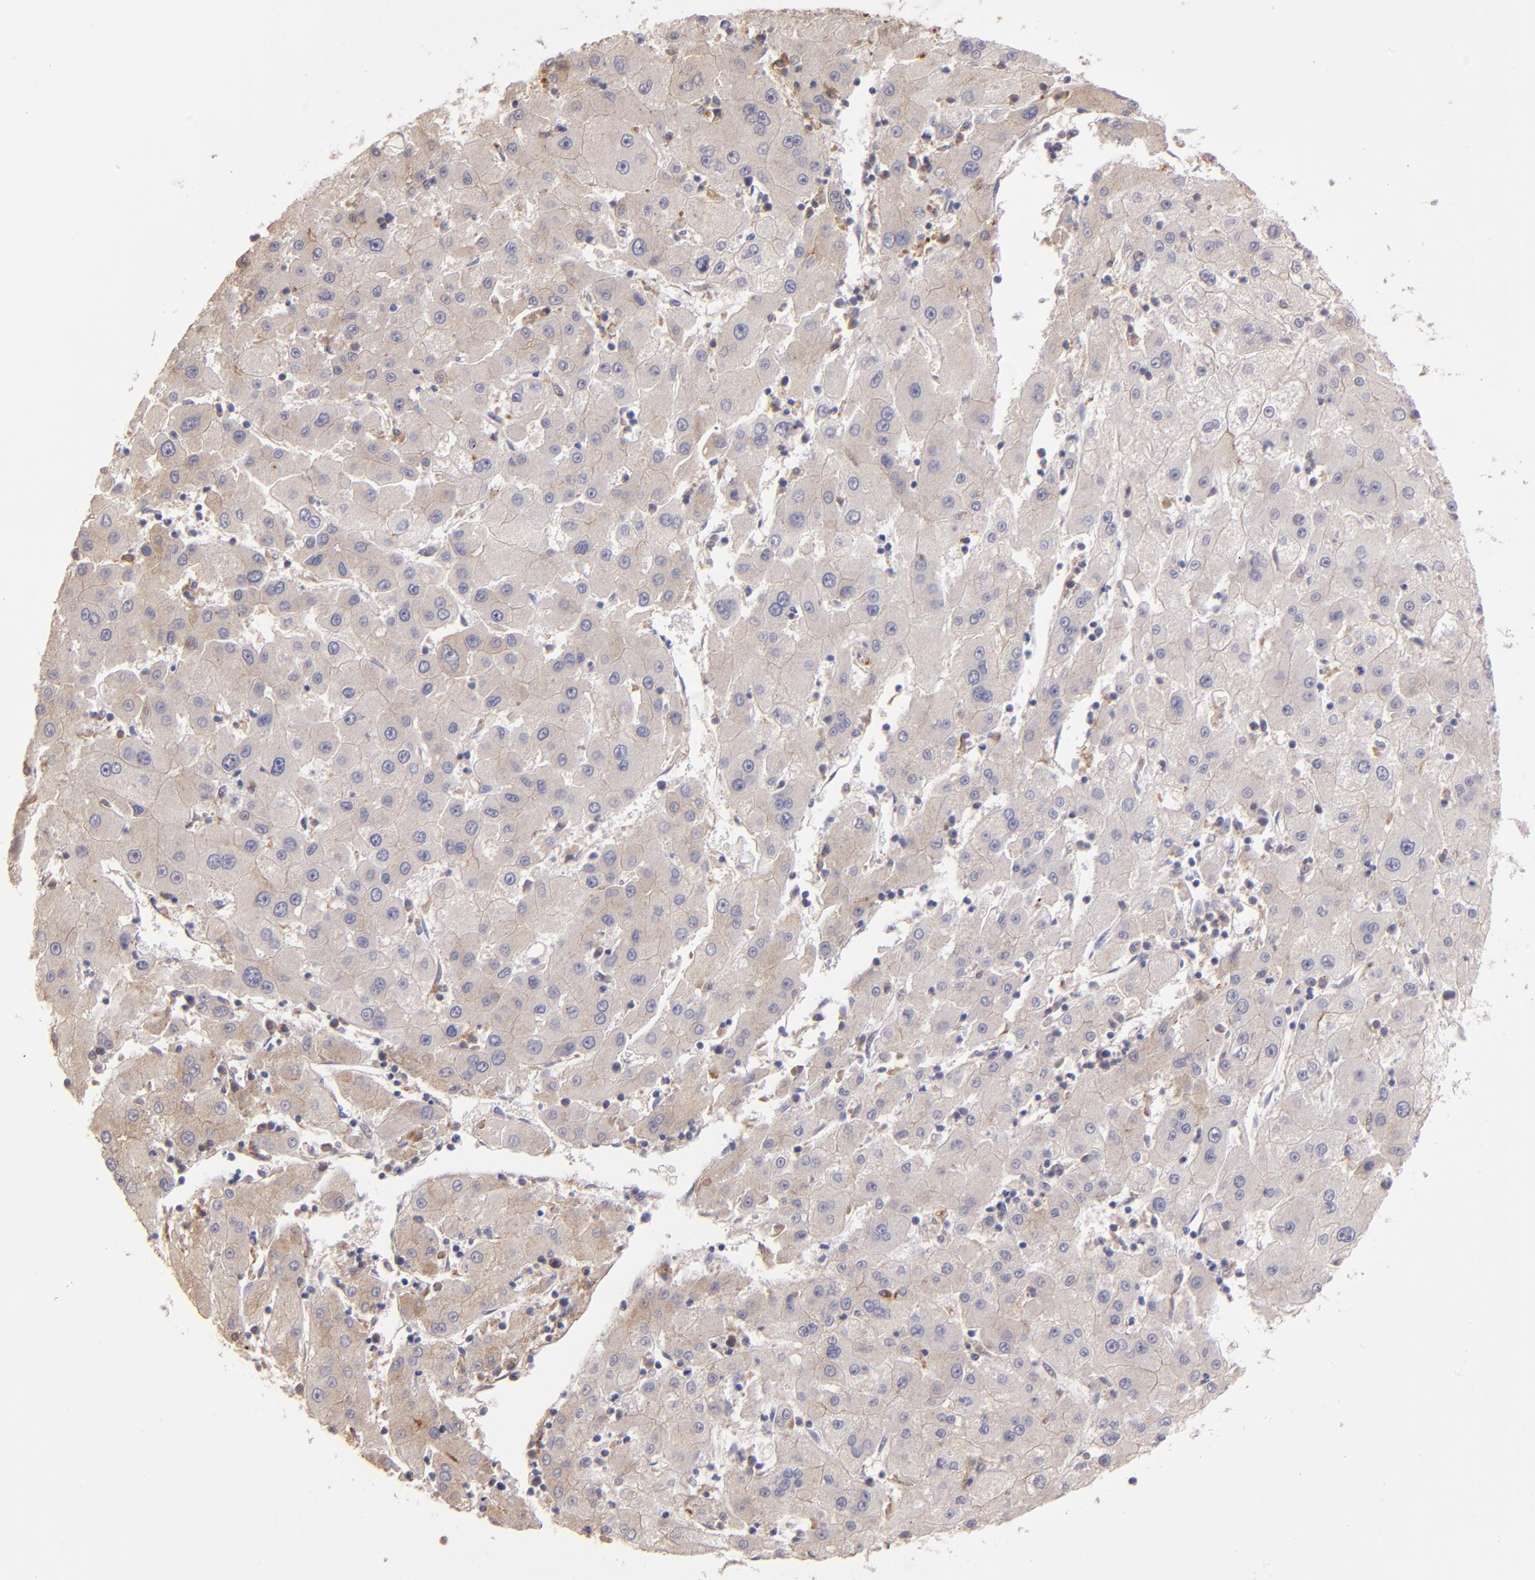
{"staining": {"intensity": "weak", "quantity": ">75%", "location": "cytoplasmic/membranous"}, "tissue": "liver cancer", "cell_type": "Tumor cells", "image_type": "cancer", "snomed": [{"axis": "morphology", "description": "Carcinoma, Hepatocellular, NOS"}, {"axis": "topography", "description": "Liver"}], "caption": "This micrograph displays immunohistochemistry staining of human liver cancer, with low weak cytoplasmic/membranous staining in approximately >75% of tumor cells.", "gene": "IFIH1", "patient": {"sex": "male", "age": 72}}